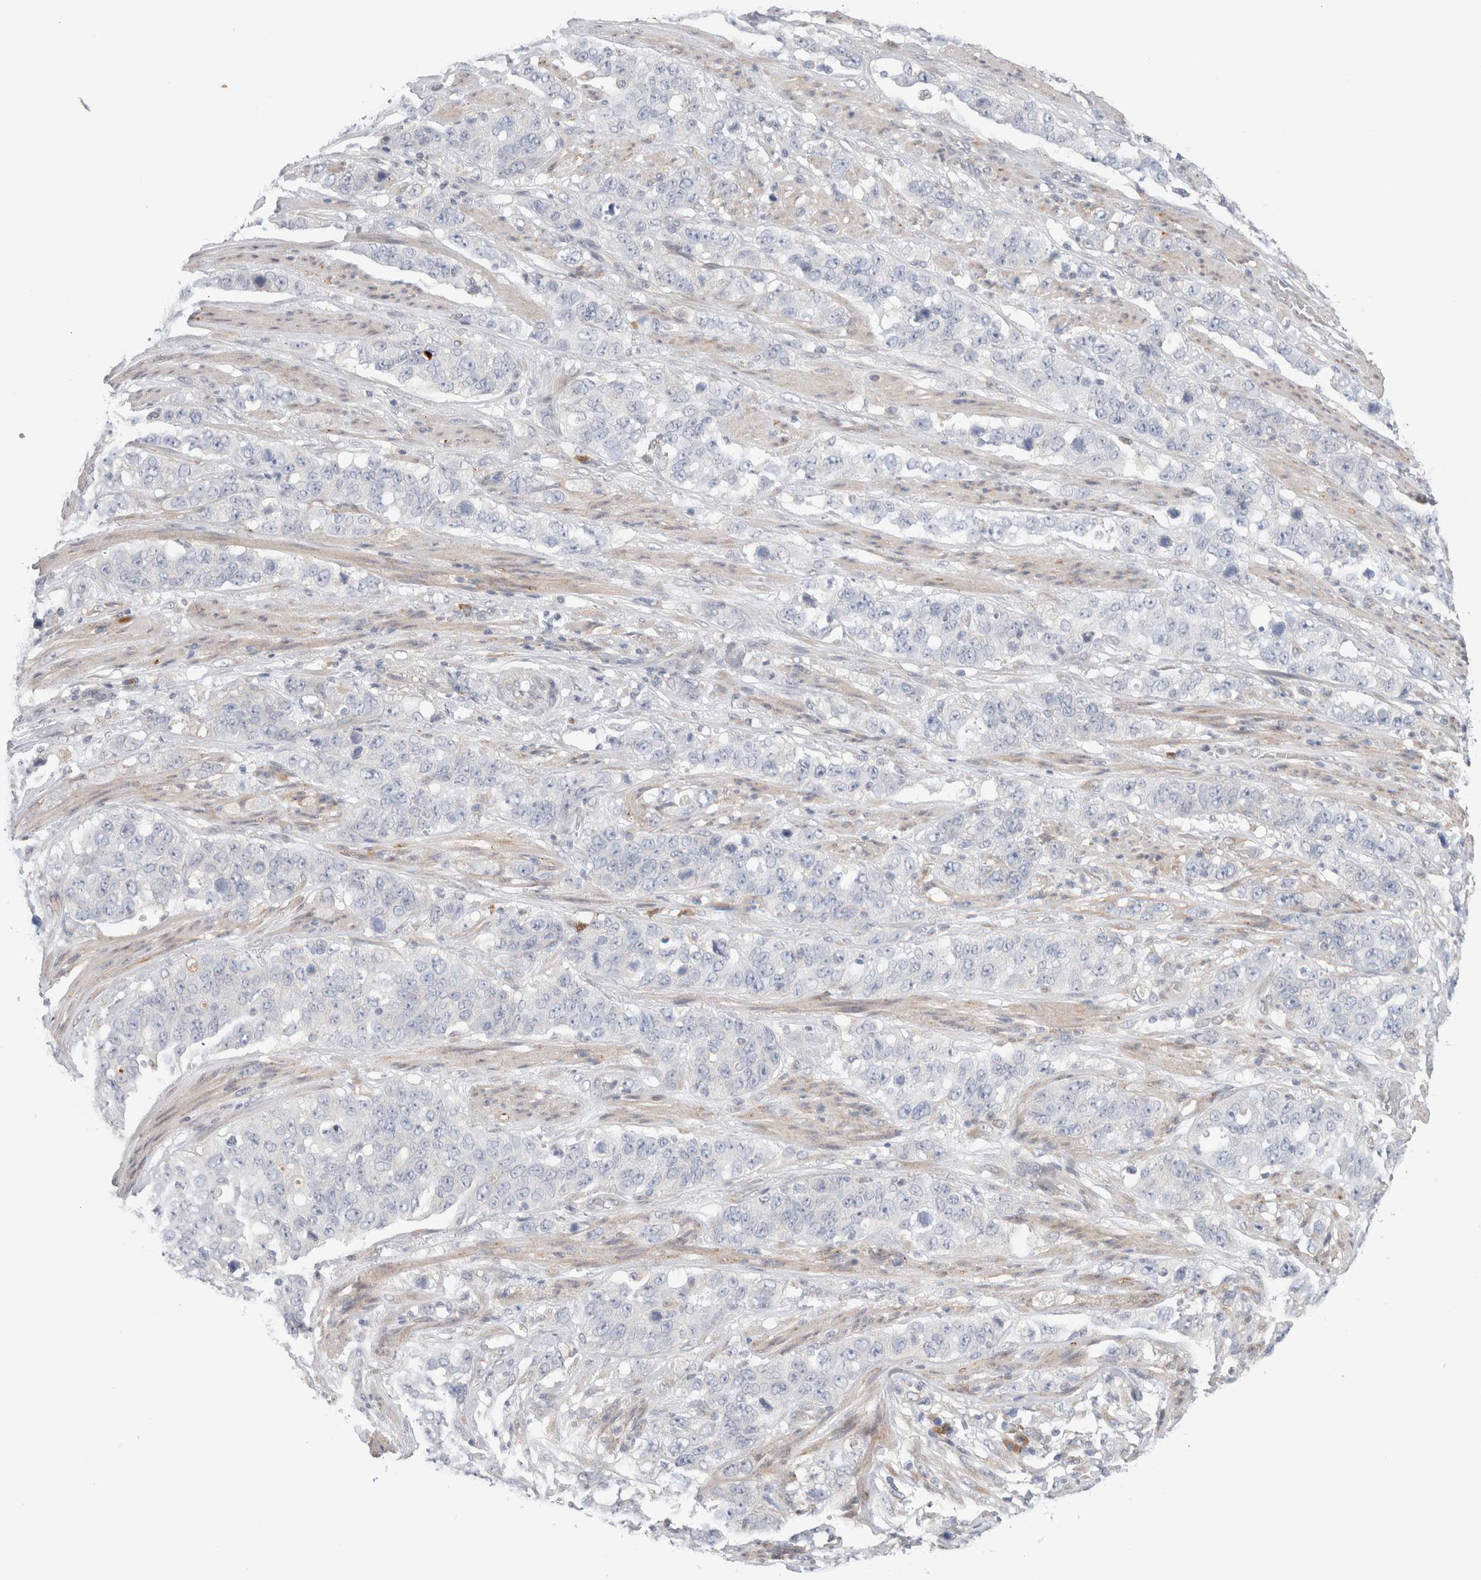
{"staining": {"intensity": "negative", "quantity": "none", "location": "none"}, "tissue": "stomach cancer", "cell_type": "Tumor cells", "image_type": "cancer", "snomed": [{"axis": "morphology", "description": "Adenocarcinoma, NOS"}, {"axis": "topography", "description": "Stomach"}], "caption": "The immunohistochemistry photomicrograph has no significant positivity in tumor cells of stomach cancer tissue. (Immunohistochemistry, brightfield microscopy, high magnification).", "gene": "RUSF1", "patient": {"sex": "male", "age": 48}}